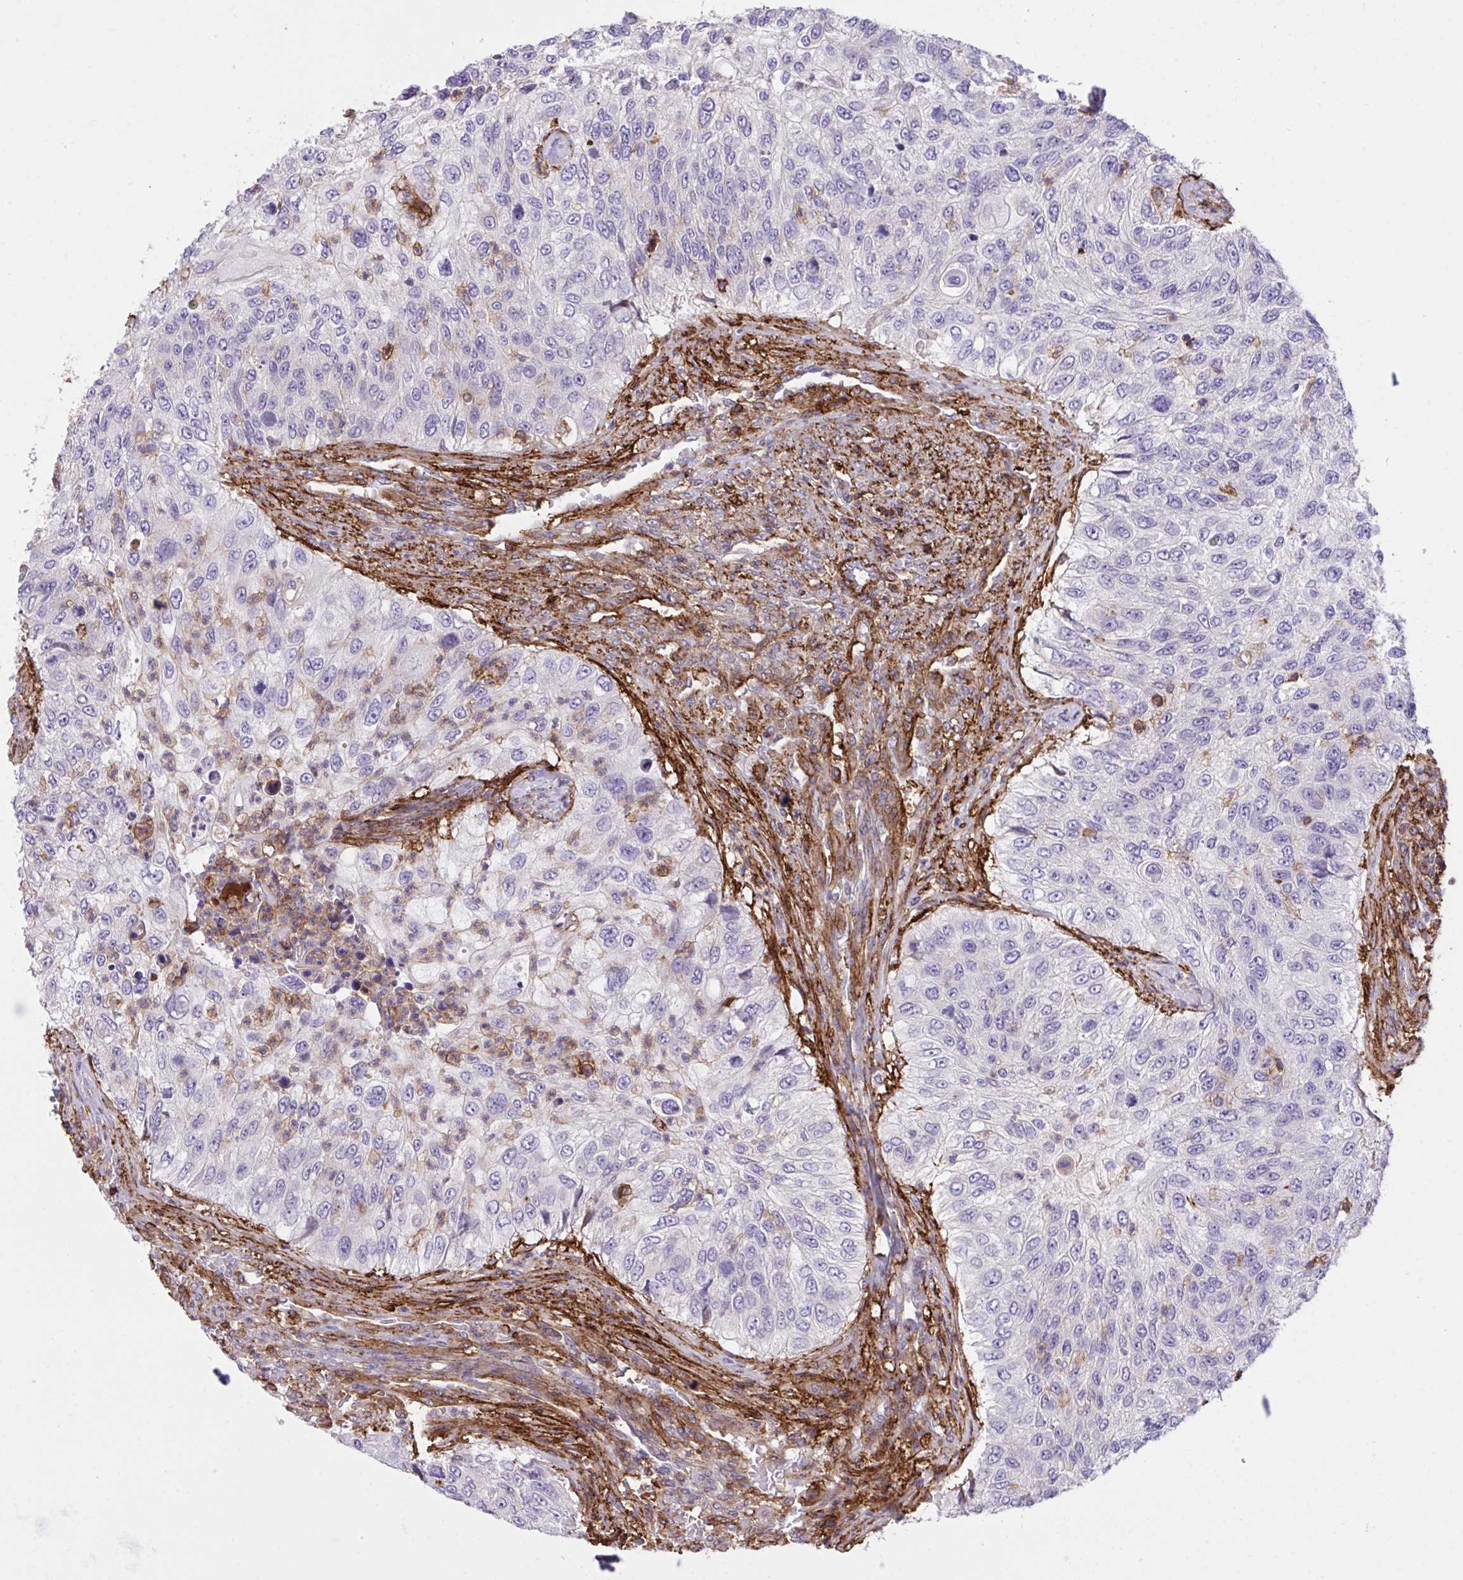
{"staining": {"intensity": "negative", "quantity": "none", "location": "none"}, "tissue": "urothelial cancer", "cell_type": "Tumor cells", "image_type": "cancer", "snomed": [{"axis": "morphology", "description": "Urothelial carcinoma, High grade"}, {"axis": "topography", "description": "Urinary bladder"}], "caption": "Immunohistochemistry (IHC) image of high-grade urothelial carcinoma stained for a protein (brown), which displays no positivity in tumor cells. Brightfield microscopy of immunohistochemistry stained with DAB (brown) and hematoxylin (blue), captured at high magnification.", "gene": "ERI1", "patient": {"sex": "female", "age": 60}}